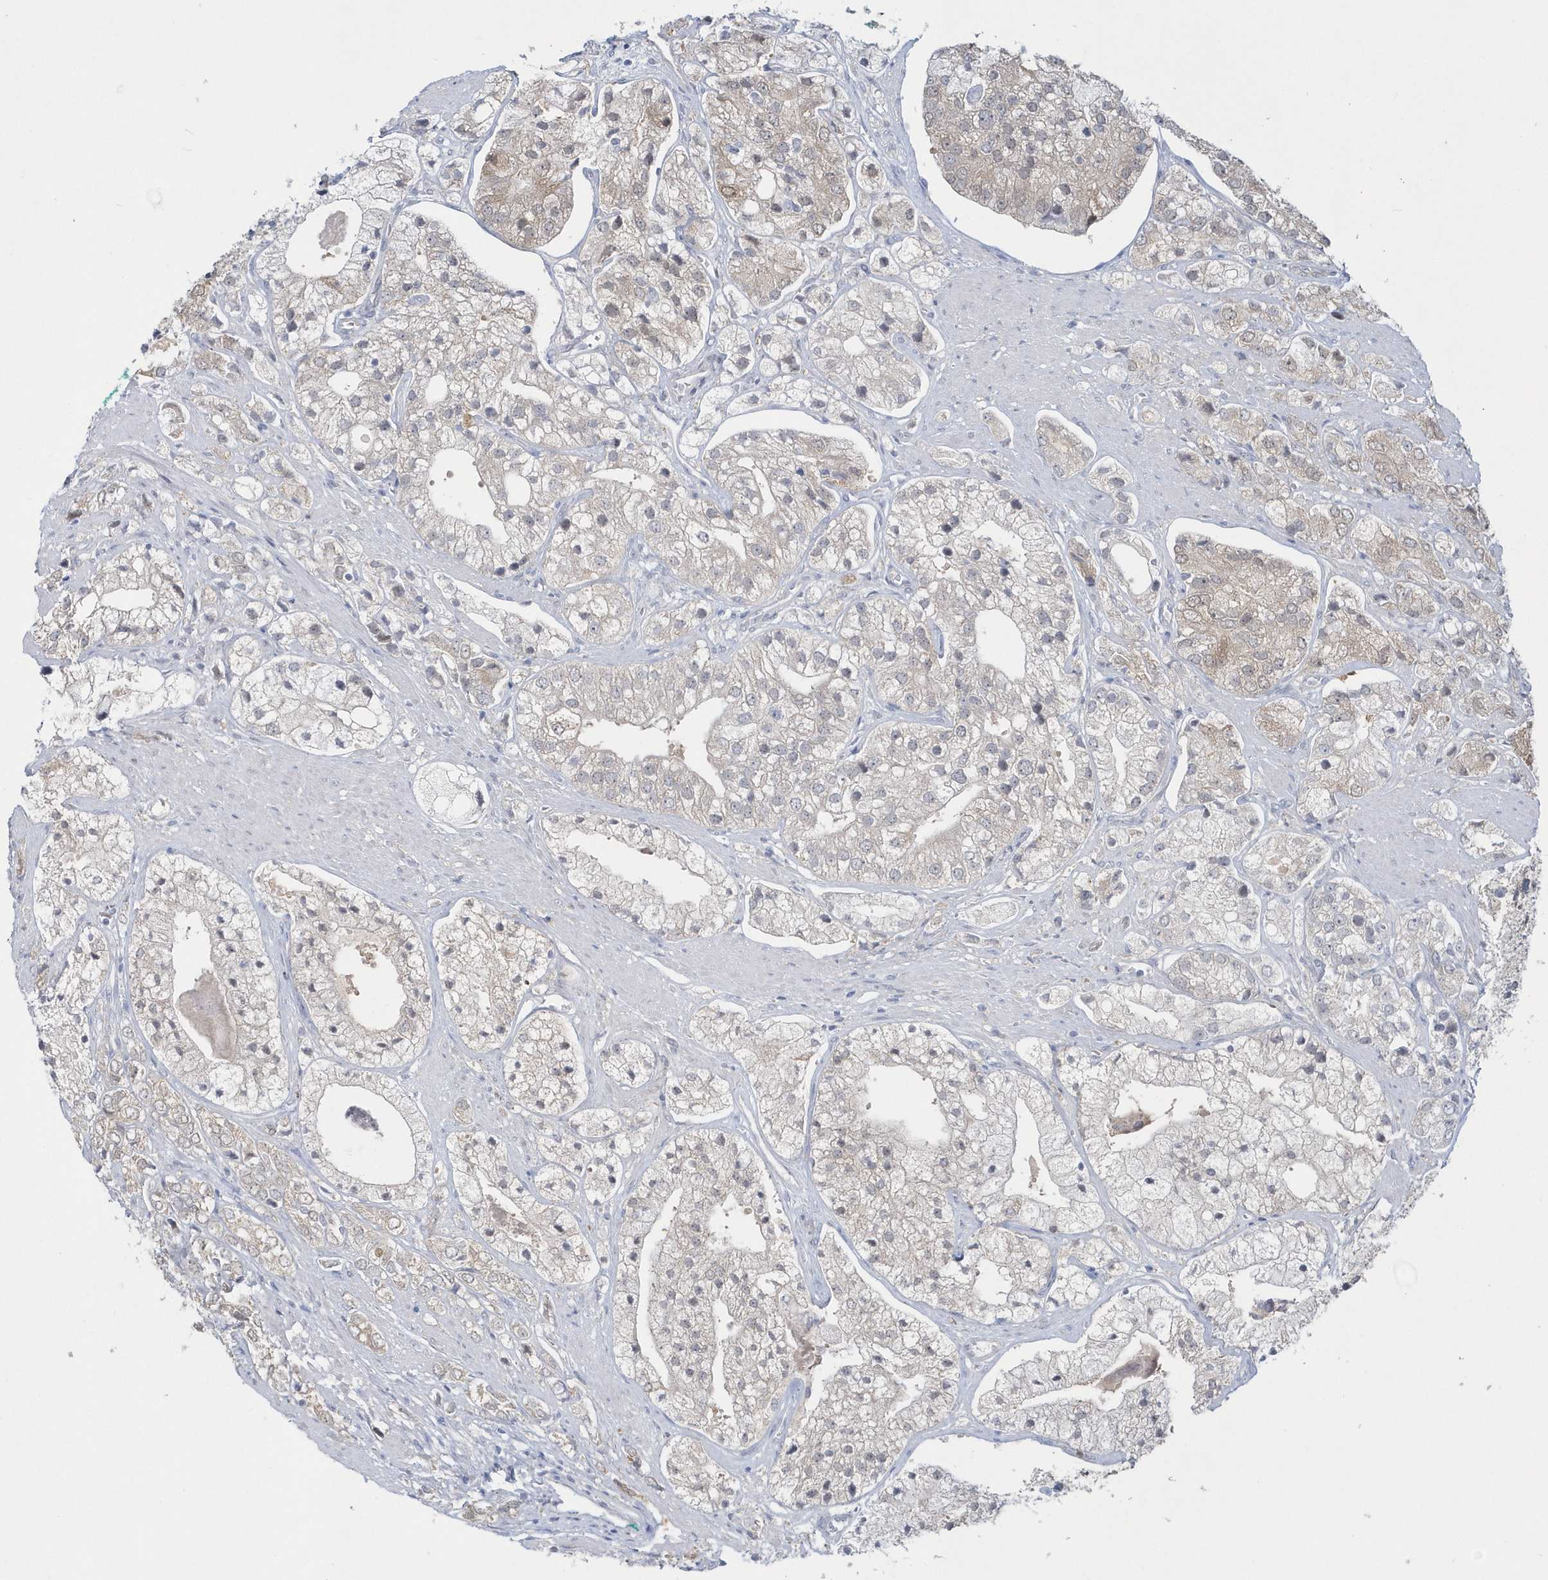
{"staining": {"intensity": "negative", "quantity": "none", "location": "none"}, "tissue": "prostate cancer", "cell_type": "Tumor cells", "image_type": "cancer", "snomed": [{"axis": "morphology", "description": "Adenocarcinoma, High grade"}, {"axis": "topography", "description": "Prostate"}], "caption": "A micrograph of human prostate cancer is negative for staining in tumor cells. The staining is performed using DAB brown chromogen with nuclei counter-stained in using hematoxylin.", "gene": "PCBD1", "patient": {"sex": "male", "age": 50}}